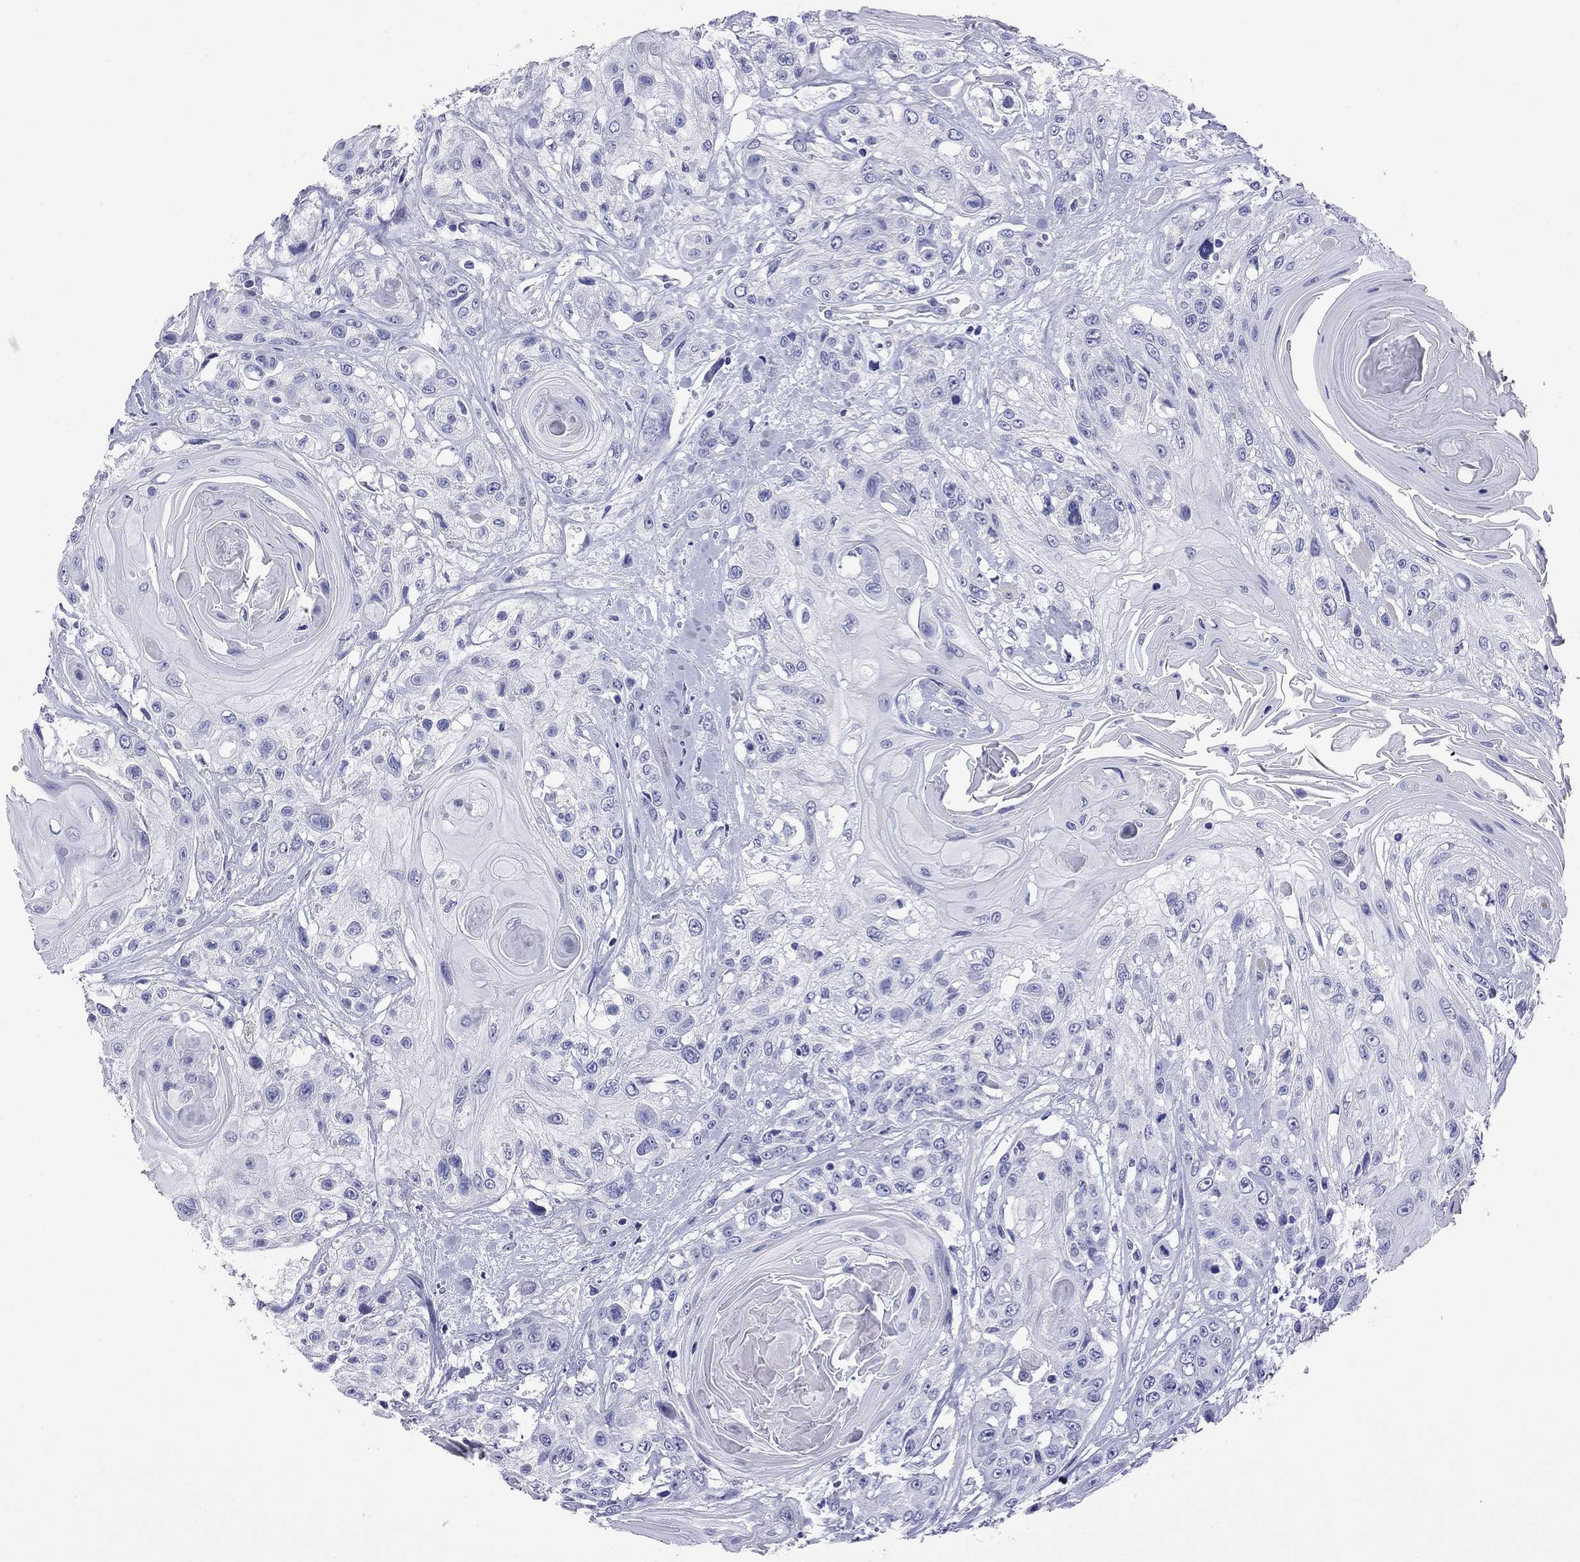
{"staining": {"intensity": "negative", "quantity": "none", "location": "none"}, "tissue": "head and neck cancer", "cell_type": "Tumor cells", "image_type": "cancer", "snomed": [{"axis": "morphology", "description": "Squamous cell carcinoma, NOS"}, {"axis": "topography", "description": "Head-Neck"}], "caption": "The micrograph shows no staining of tumor cells in head and neck cancer (squamous cell carcinoma).", "gene": "KIAA2012", "patient": {"sex": "female", "age": 59}}